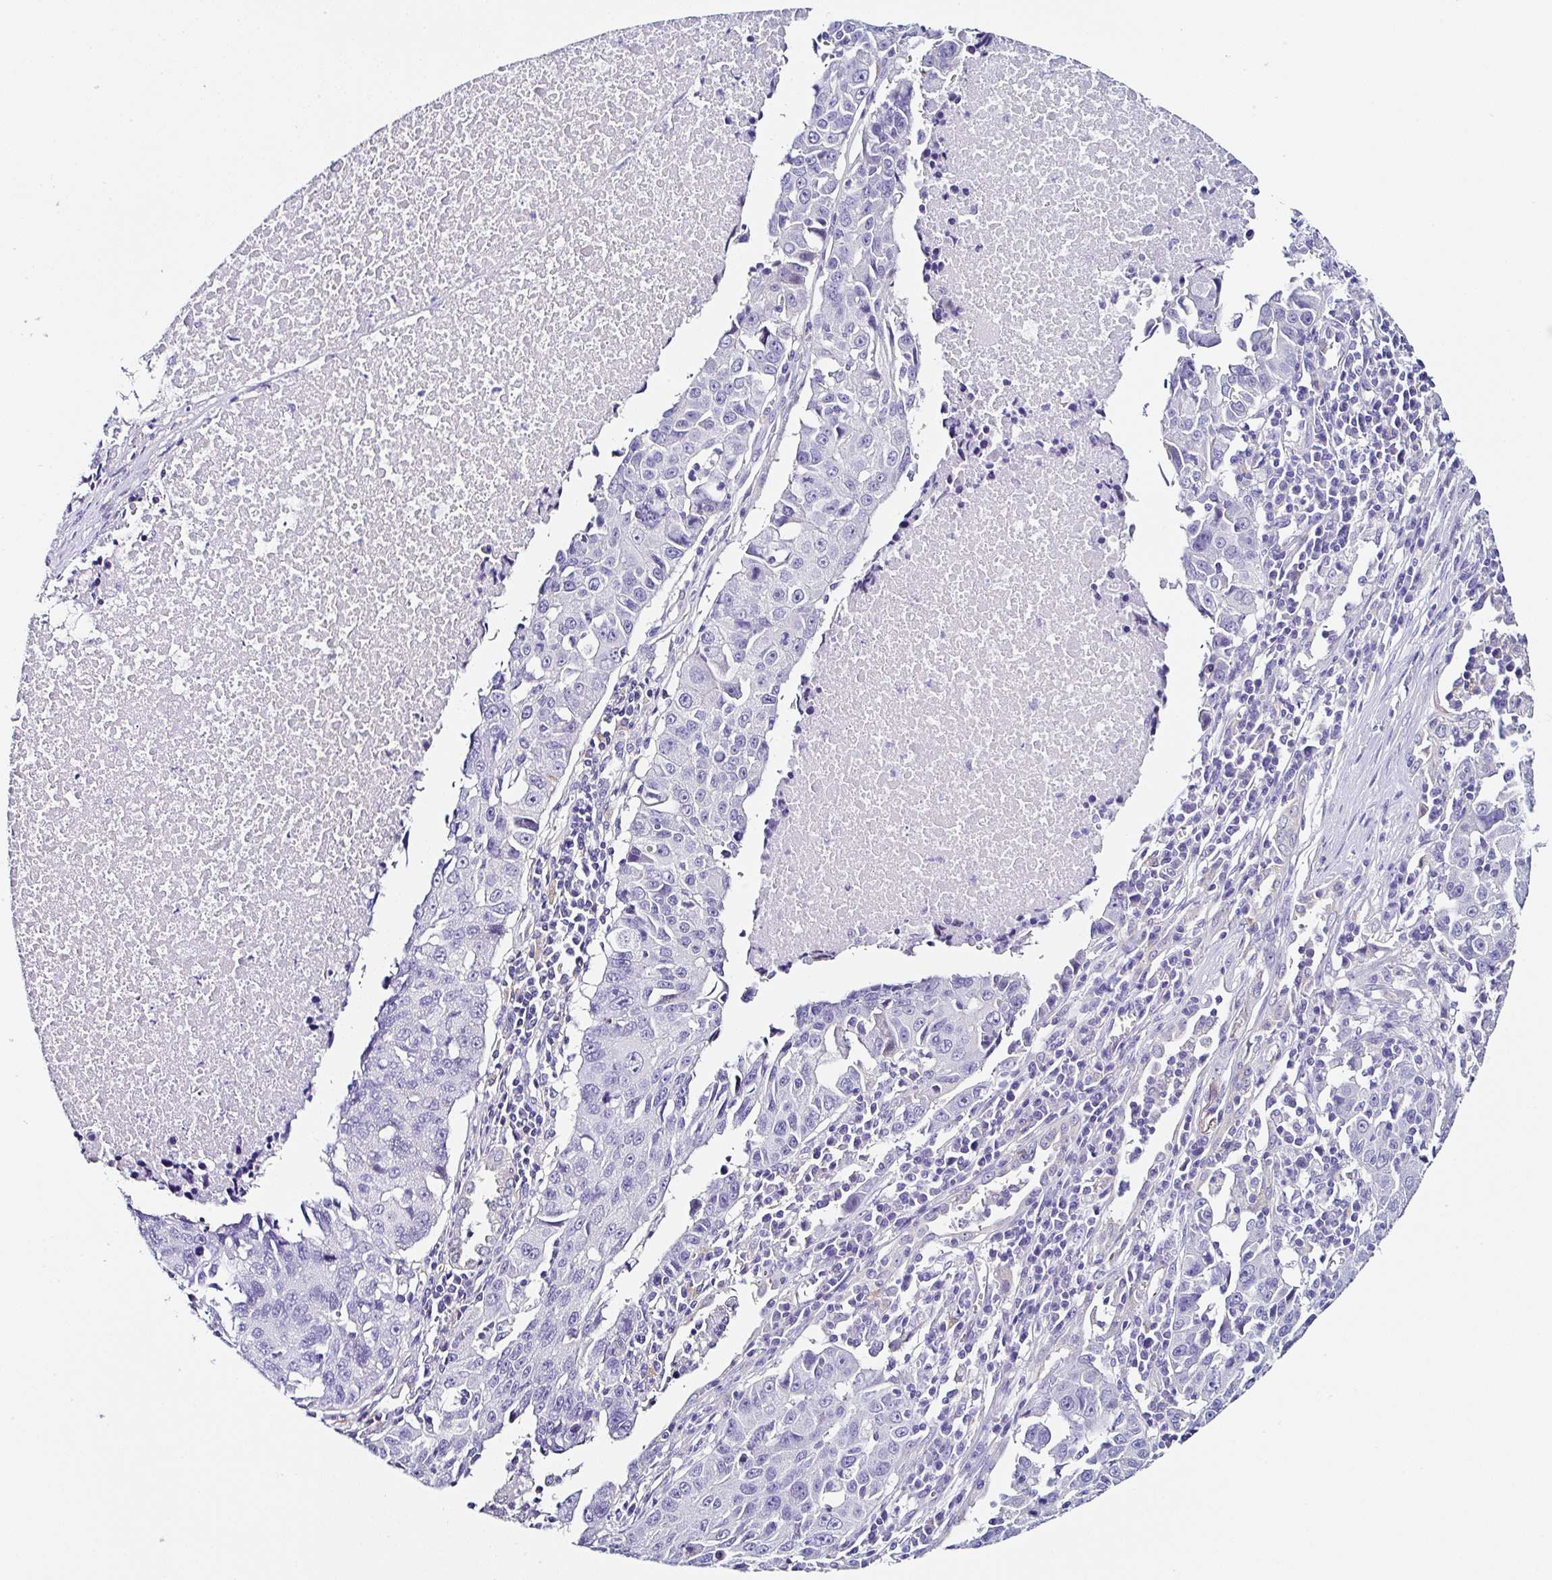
{"staining": {"intensity": "negative", "quantity": "none", "location": "none"}, "tissue": "lung cancer", "cell_type": "Tumor cells", "image_type": "cancer", "snomed": [{"axis": "morphology", "description": "Squamous cell carcinoma, NOS"}, {"axis": "topography", "description": "Lung"}], "caption": "An IHC micrograph of lung cancer is shown. There is no staining in tumor cells of lung cancer.", "gene": "TMPRSS11E", "patient": {"sex": "female", "age": 66}}